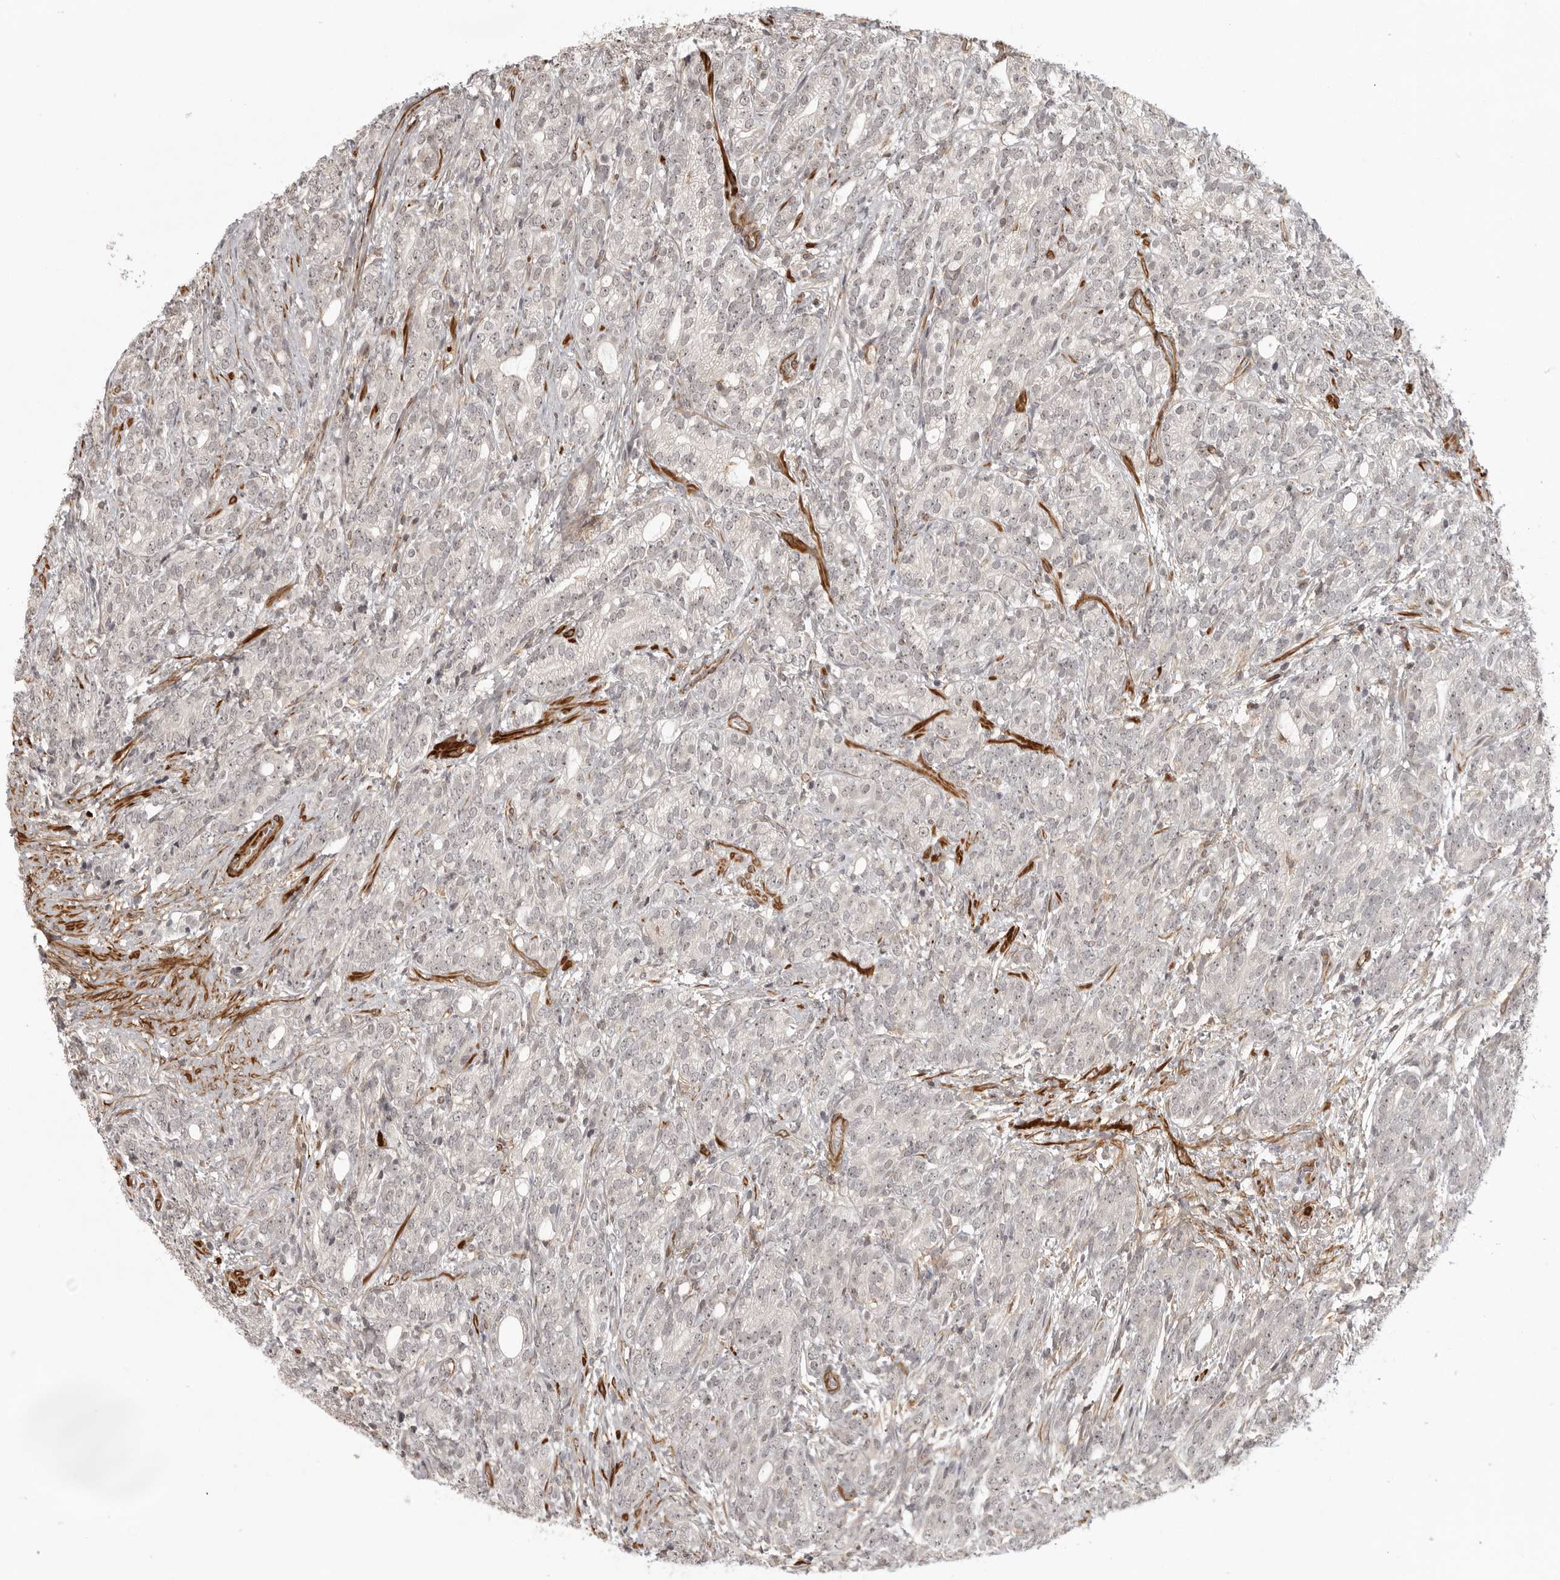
{"staining": {"intensity": "negative", "quantity": "none", "location": "none"}, "tissue": "prostate cancer", "cell_type": "Tumor cells", "image_type": "cancer", "snomed": [{"axis": "morphology", "description": "Adenocarcinoma, High grade"}, {"axis": "topography", "description": "Prostate"}], "caption": "DAB (3,3'-diaminobenzidine) immunohistochemical staining of prostate high-grade adenocarcinoma demonstrates no significant positivity in tumor cells. (DAB immunohistochemistry visualized using brightfield microscopy, high magnification).", "gene": "TUT4", "patient": {"sex": "male", "age": 57}}